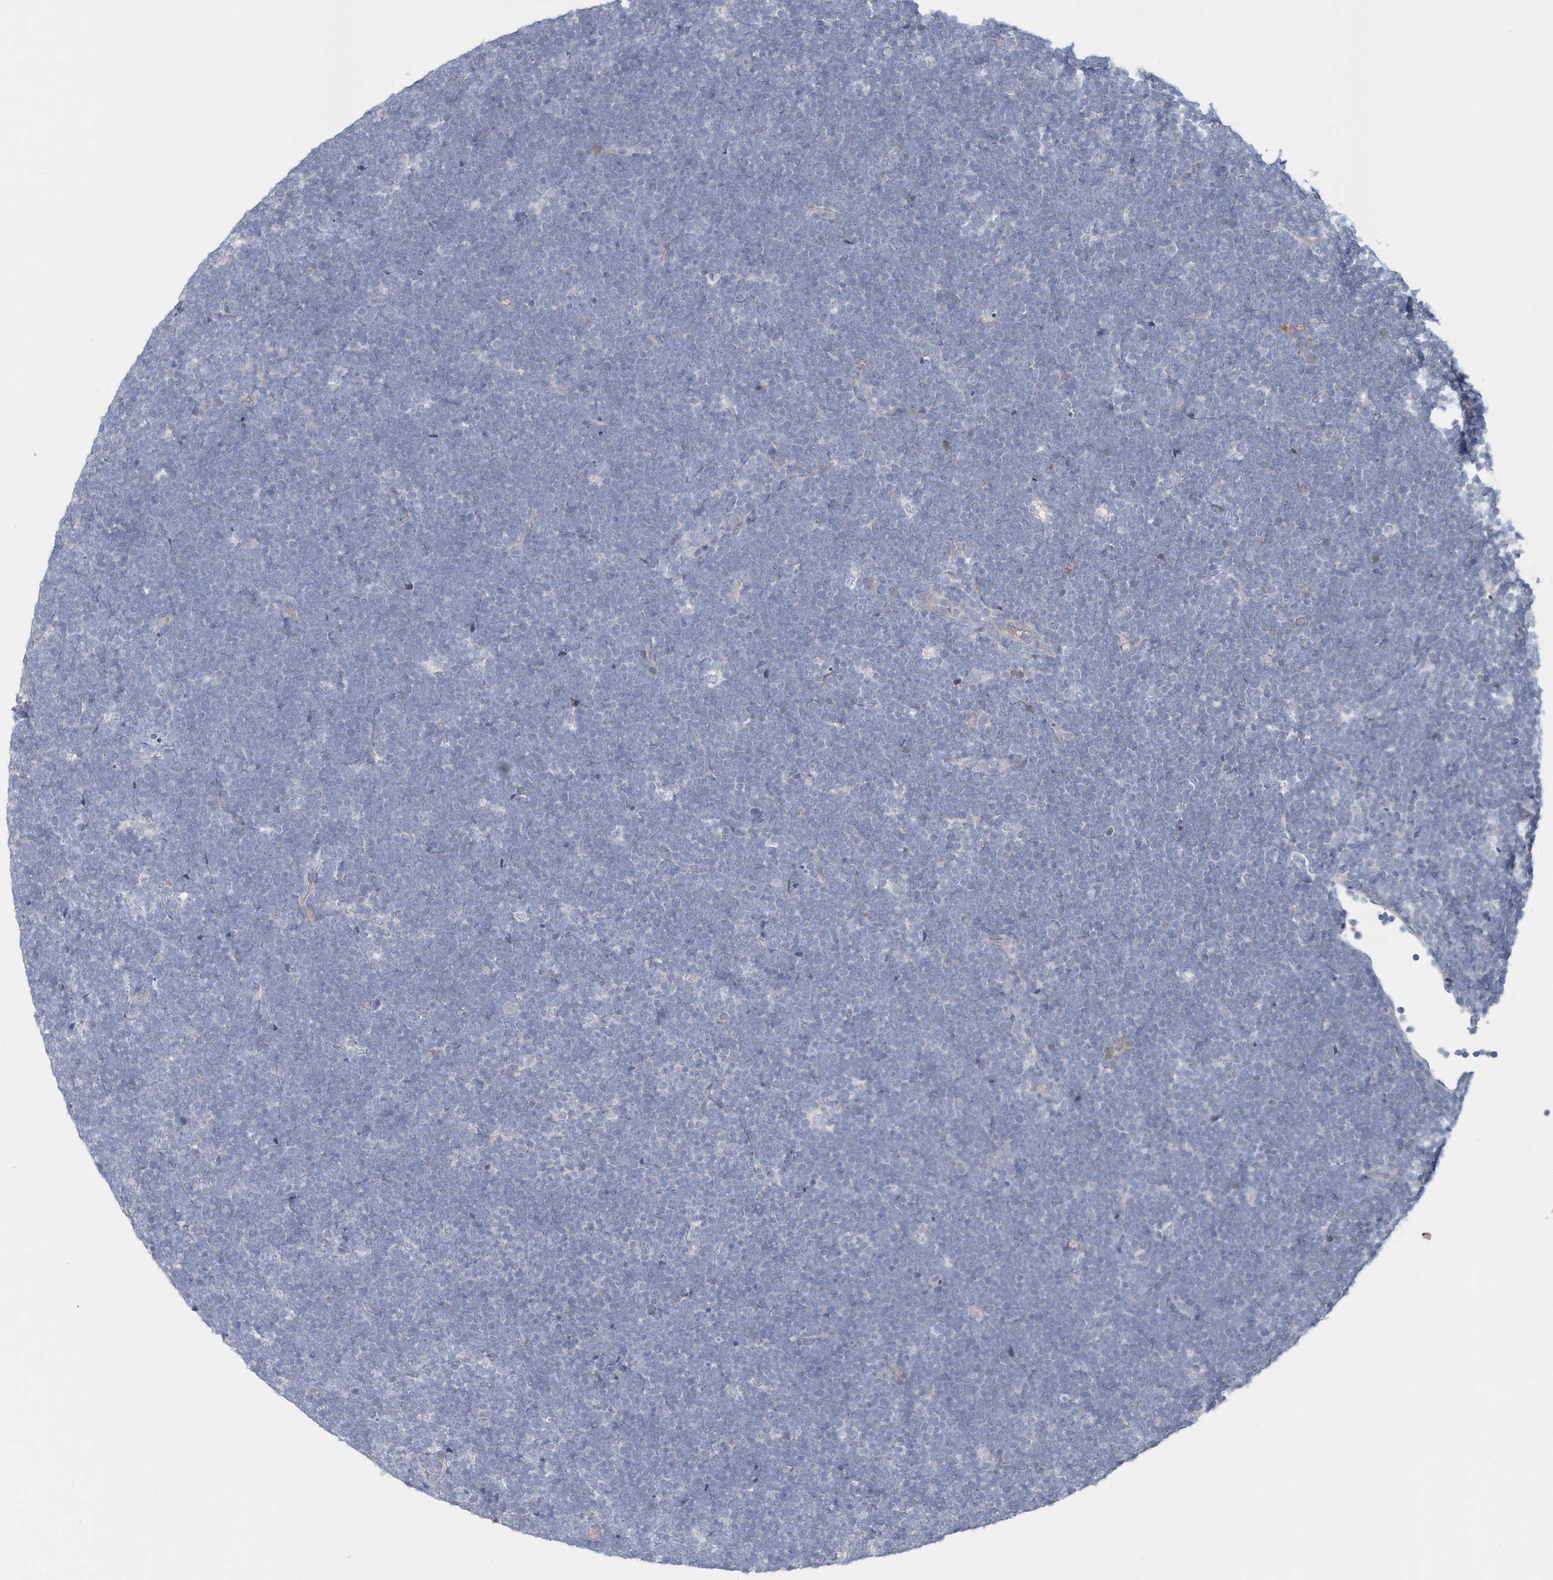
{"staining": {"intensity": "negative", "quantity": "none", "location": "none"}, "tissue": "lymphoma", "cell_type": "Tumor cells", "image_type": "cancer", "snomed": [{"axis": "morphology", "description": "Malignant lymphoma, non-Hodgkin's type, High grade"}, {"axis": "topography", "description": "Lymph node"}], "caption": "Immunohistochemical staining of lymphoma shows no significant staining in tumor cells.", "gene": "SPATA18", "patient": {"sex": "male", "age": 13}}